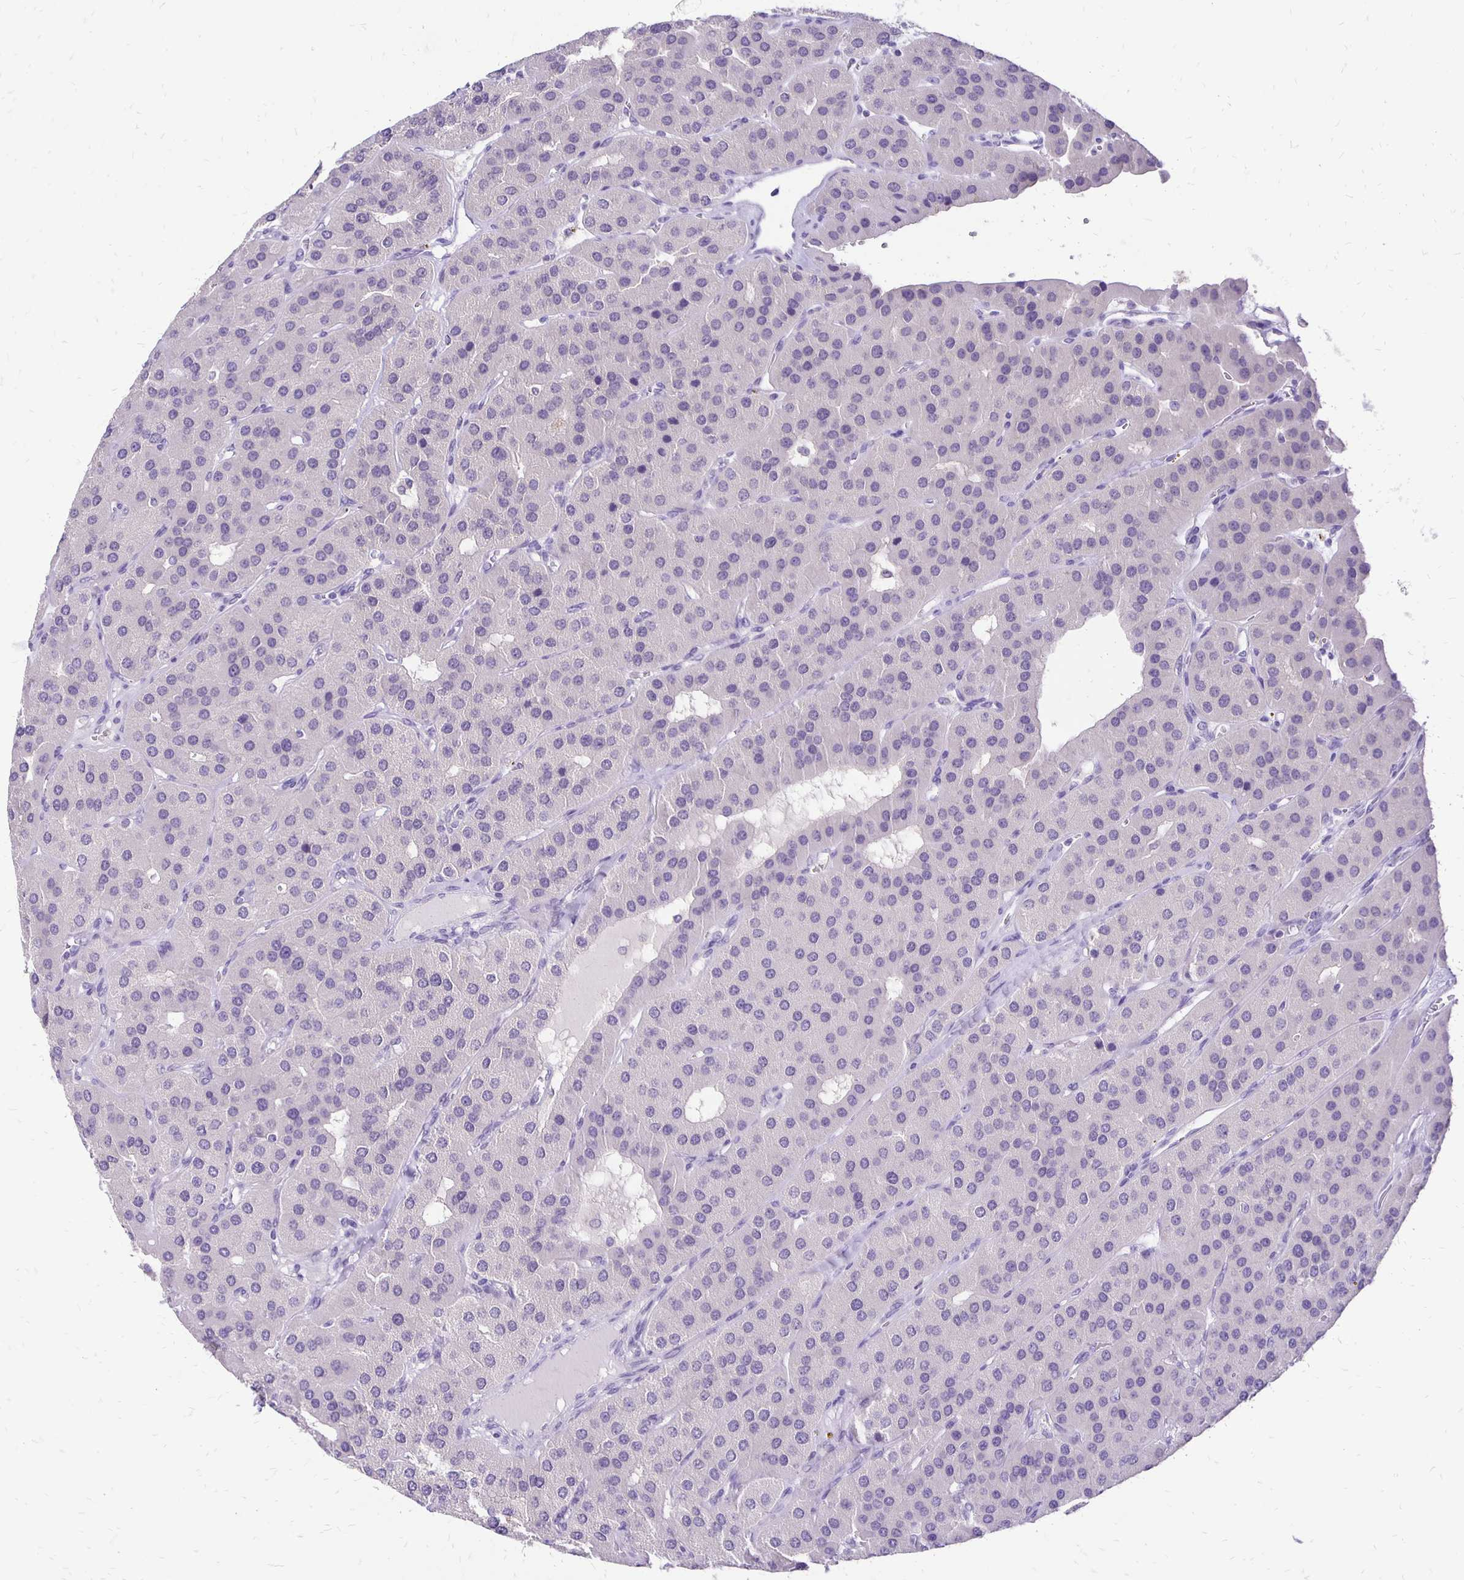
{"staining": {"intensity": "negative", "quantity": "none", "location": "none"}, "tissue": "parathyroid gland", "cell_type": "Glandular cells", "image_type": "normal", "snomed": [{"axis": "morphology", "description": "Normal tissue, NOS"}, {"axis": "morphology", "description": "Adenoma, NOS"}, {"axis": "topography", "description": "Parathyroid gland"}], "caption": "Unremarkable parathyroid gland was stained to show a protein in brown. There is no significant expression in glandular cells. The staining was performed using DAB (3,3'-diaminobenzidine) to visualize the protein expression in brown, while the nuclei were stained in blue with hematoxylin (Magnification: 20x).", "gene": "ANKRD45", "patient": {"sex": "female", "age": 86}}